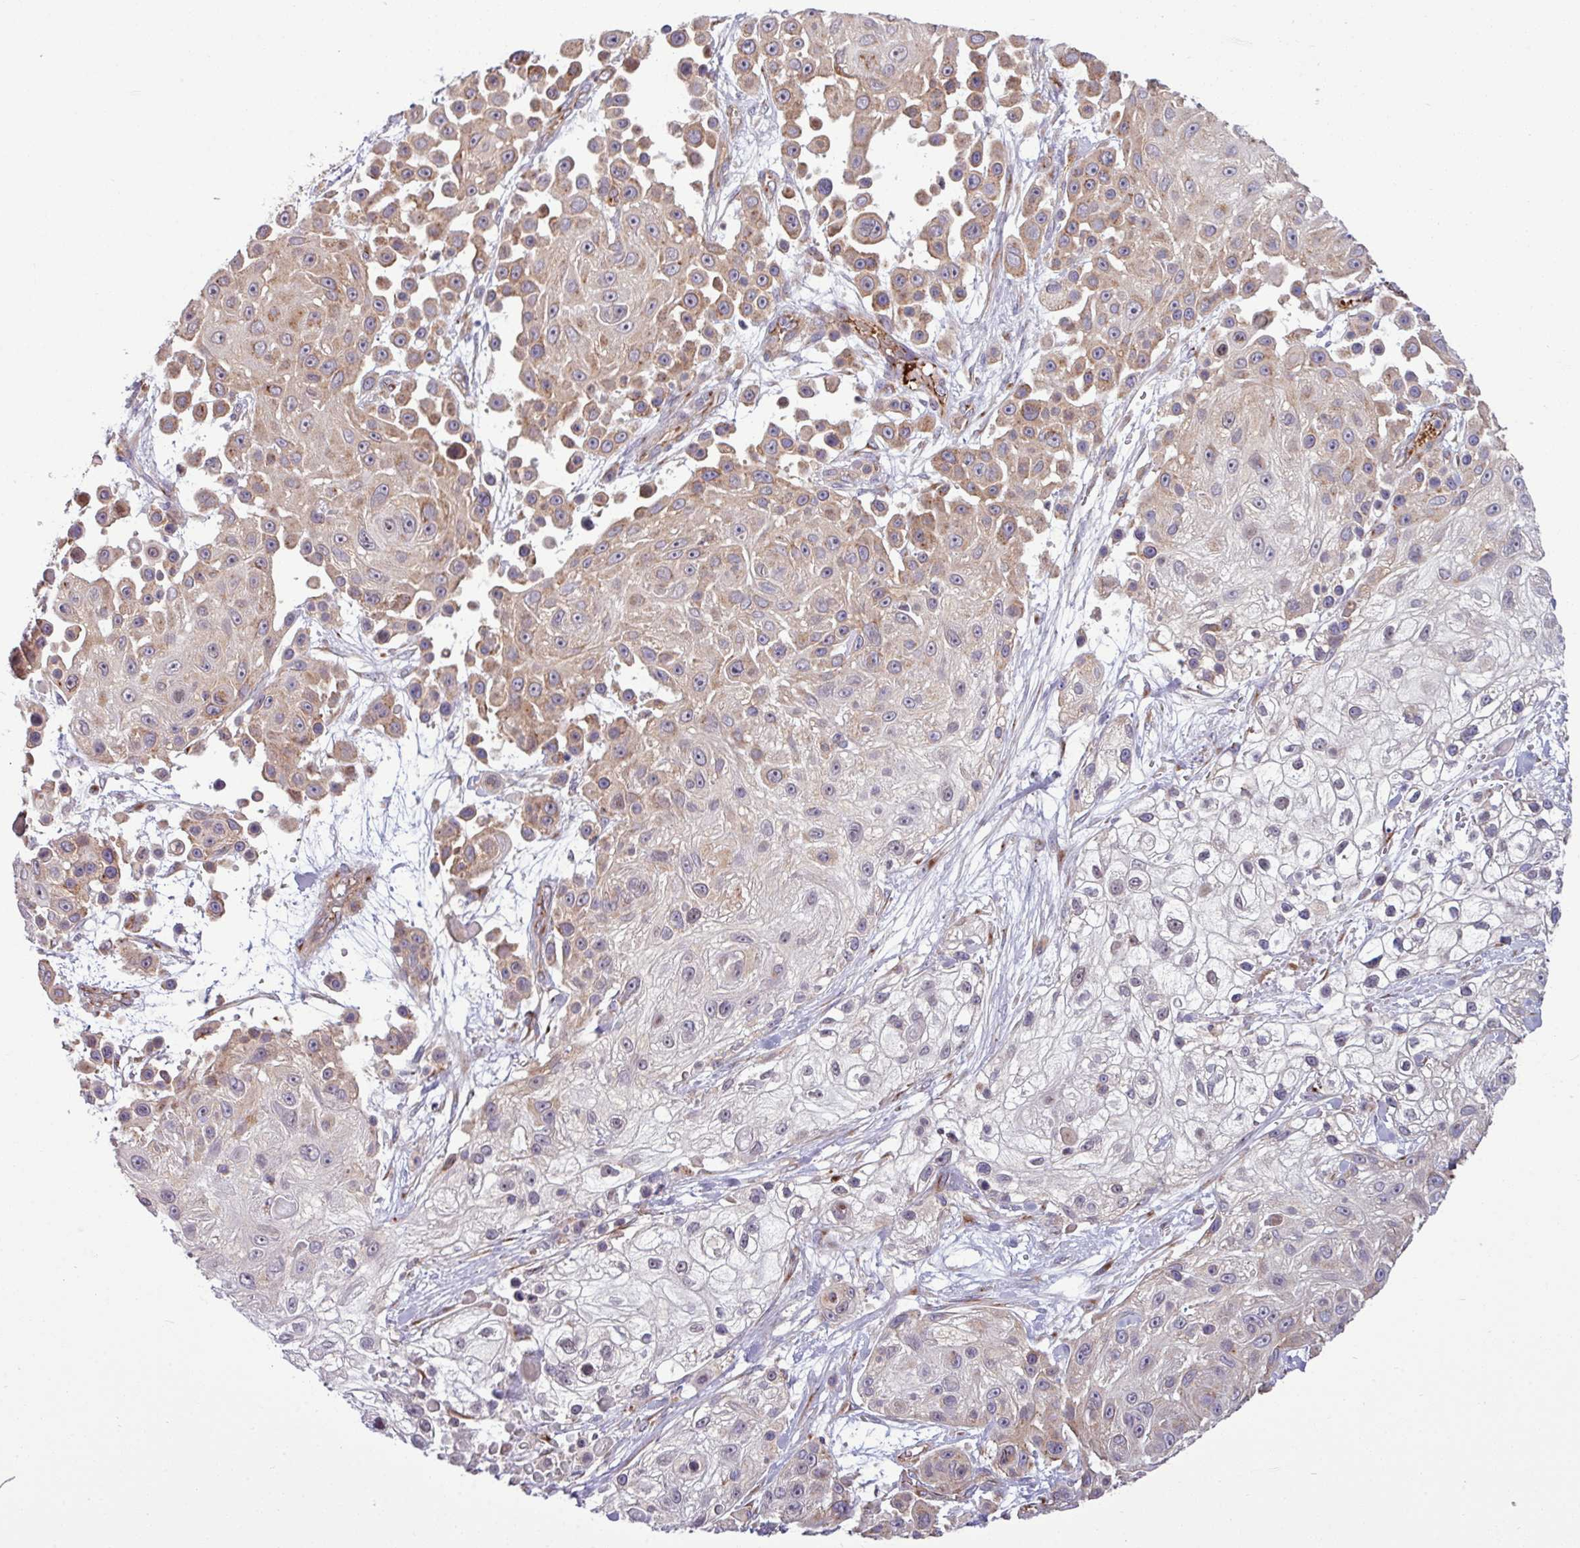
{"staining": {"intensity": "weak", "quantity": "25%-75%", "location": "cytoplasmic/membranous"}, "tissue": "skin cancer", "cell_type": "Tumor cells", "image_type": "cancer", "snomed": [{"axis": "morphology", "description": "Squamous cell carcinoma, NOS"}, {"axis": "topography", "description": "Skin"}], "caption": "There is low levels of weak cytoplasmic/membranous staining in tumor cells of skin cancer (squamous cell carcinoma), as demonstrated by immunohistochemical staining (brown color).", "gene": "LSM12", "patient": {"sex": "male", "age": 67}}